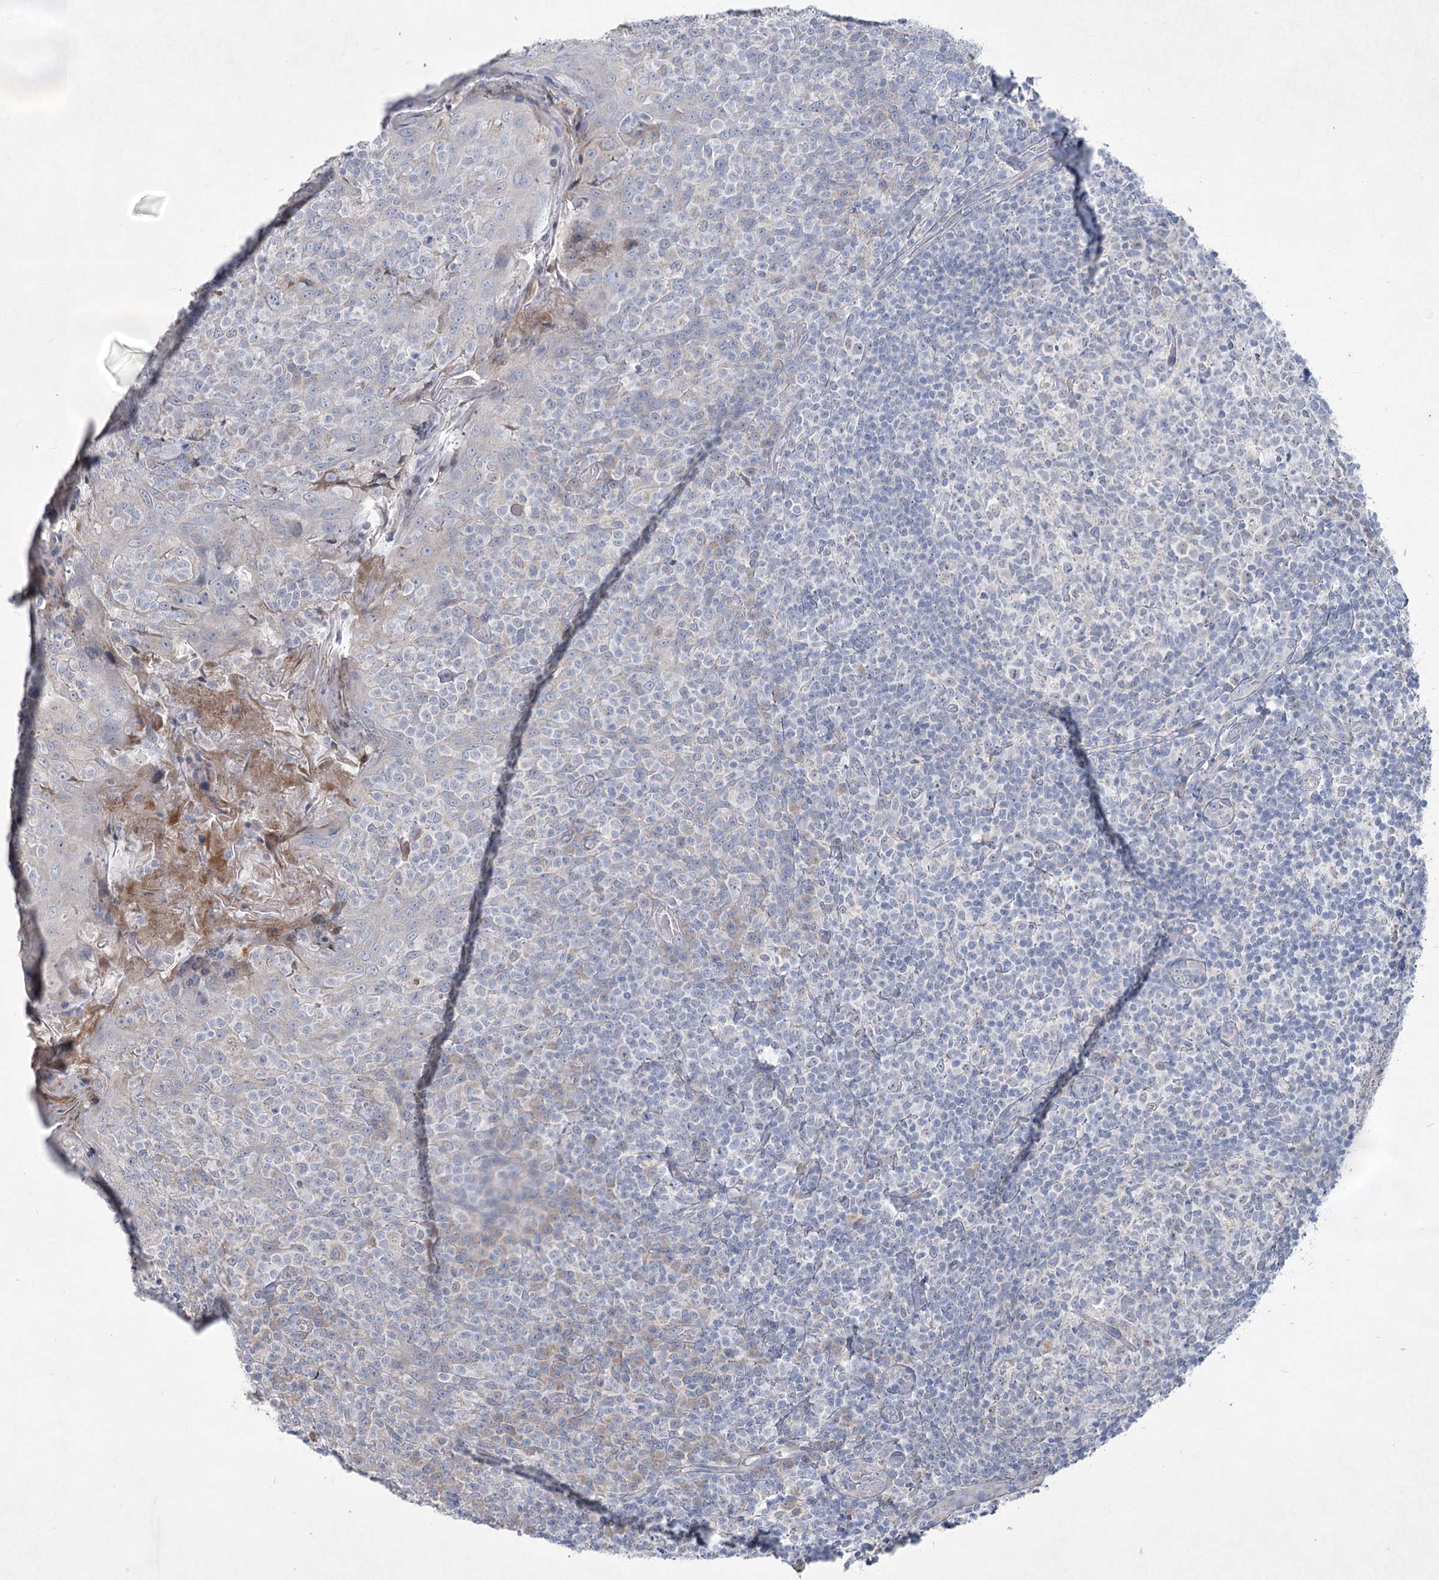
{"staining": {"intensity": "negative", "quantity": "none", "location": "none"}, "tissue": "tonsil", "cell_type": "Germinal center cells", "image_type": "normal", "snomed": [{"axis": "morphology", "description": "Normal tissue, NOS"}, {"axis": "topography", "description": "Tonsil"}], "caption": "DAB immunohistochemical staining of benign human tonsil reveals no significant staining in germinal center cells.", "gene": "PLA2G12A", "patient": {"sex": "female", "age": 19}}